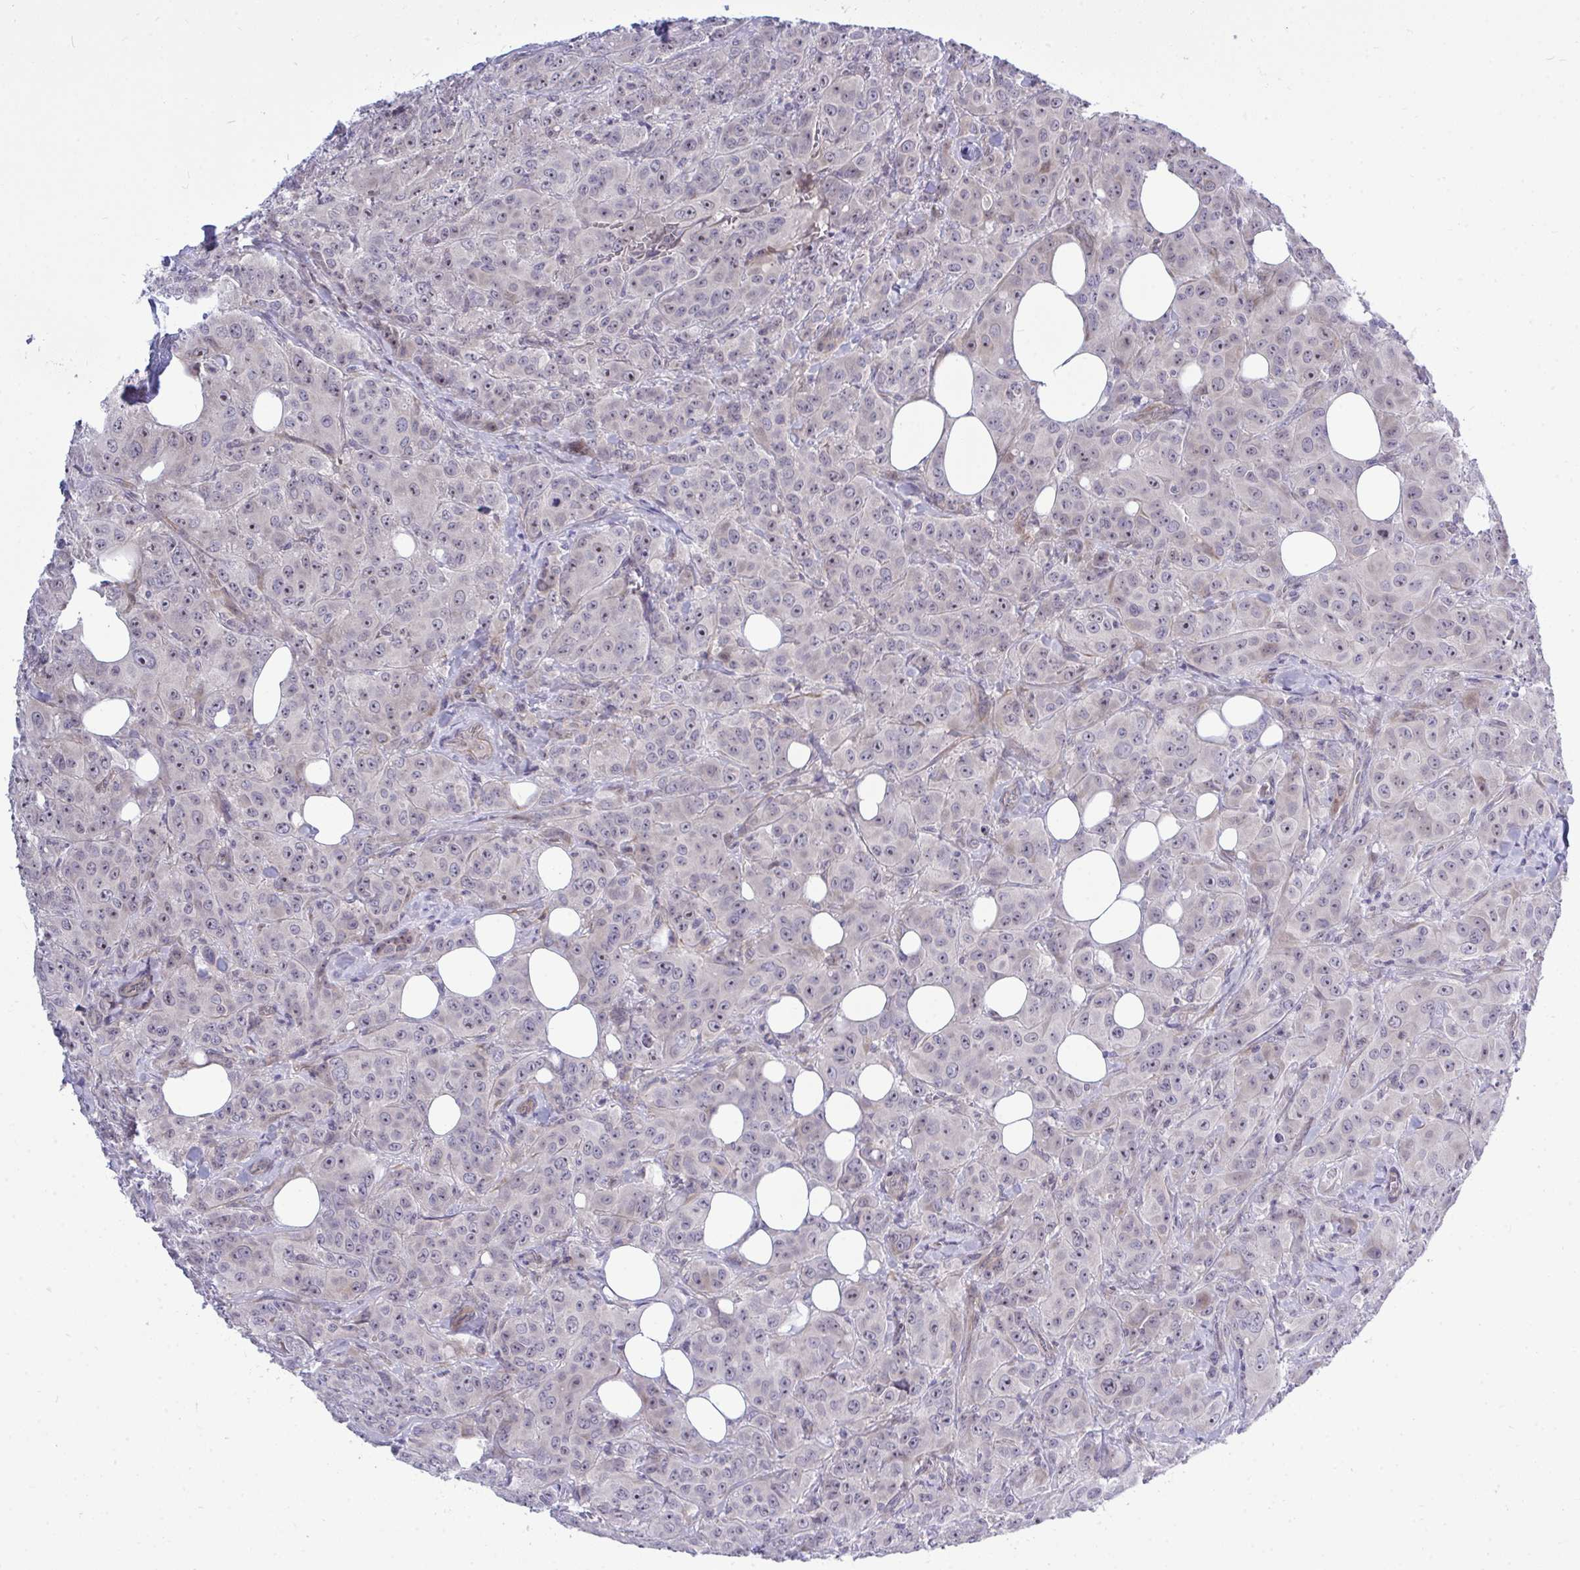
{"staining": {"intensity": "weak", "quantity": "<25%", "location": "nuclear"}, "tissue": "breast cancer", "cell_type": "Tumor cells", "image_type": "cancer", "snomed": [{"axis": "morphology", "description": "Normal tissue, NOS"}, {"axis": "morphology", "description": "Duct carcinoma"}, {"axis": "topography", "description": "Breast"}], "caption": "IHC of breast cancer demonstrates no positivity in tumor cells. (DAB IHC visualized using brightfield microscopy, high magnification).", "gene": "HMBOX1", "patient": {"sex": "female", "age": 43}}